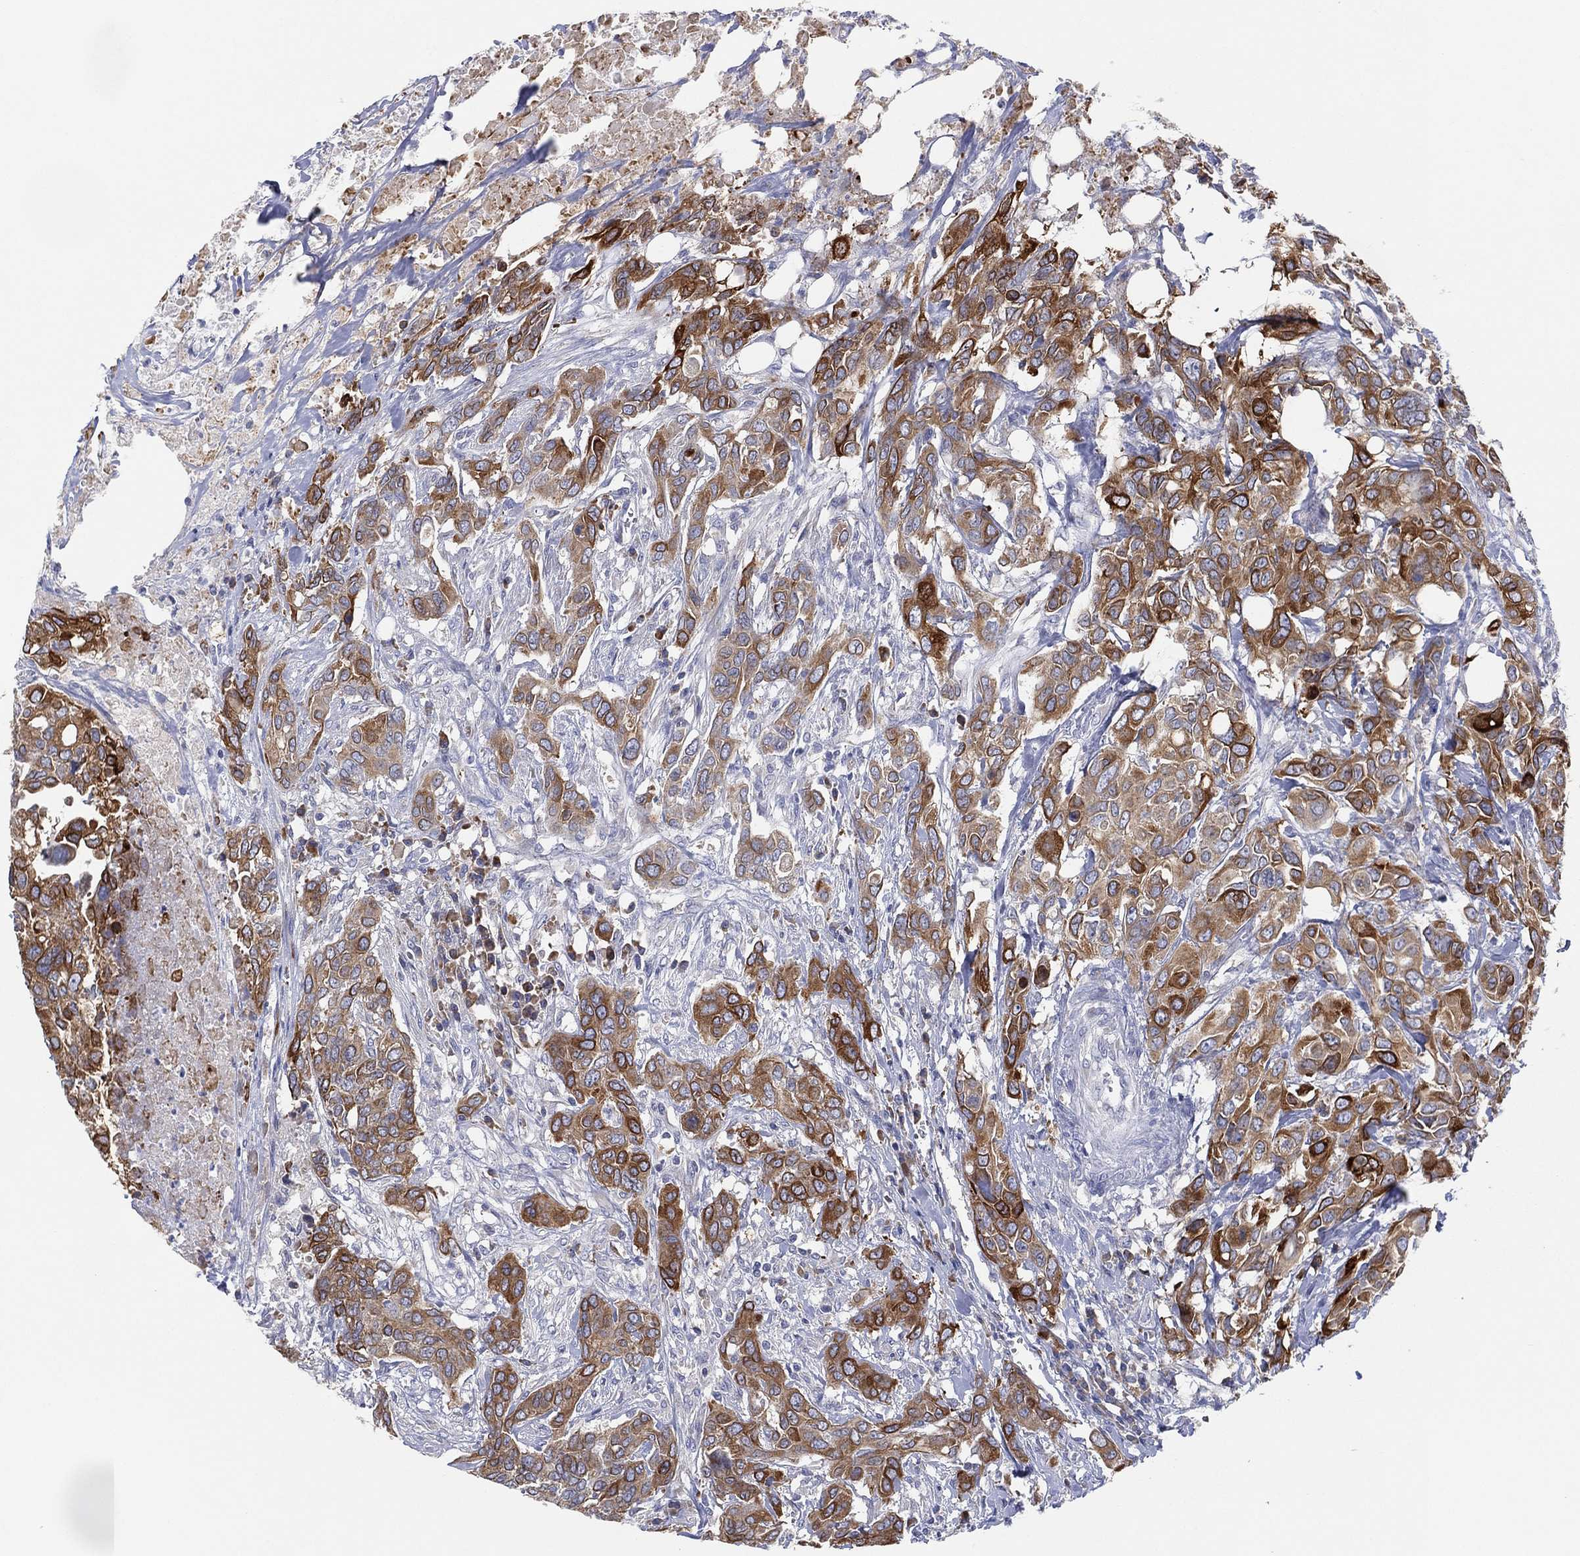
{"staining": {"intensity": "strong", "quantity": "25%-75%", "location": "cytoplasmic/membranous"}, "tissue": "urothelial cancer", "cell_type": "Tumor cells", "image_type": "cancer", "snomed": [{"axis": "morphology", "description": "Urothelial carcinoma, NOS"}, {"axis": "morphology", "description": "Urothelial carcinoma, High grade"}, {"axis": "topography", "description": "Urinary bladder"}], "caption": "Transitional cell carcinoma stained for a protein displays strong cytoplasmic/membranous positivity in tumor cells.", "gene": "TMEM40", "patient": {"sex": "male", "age": 63}}